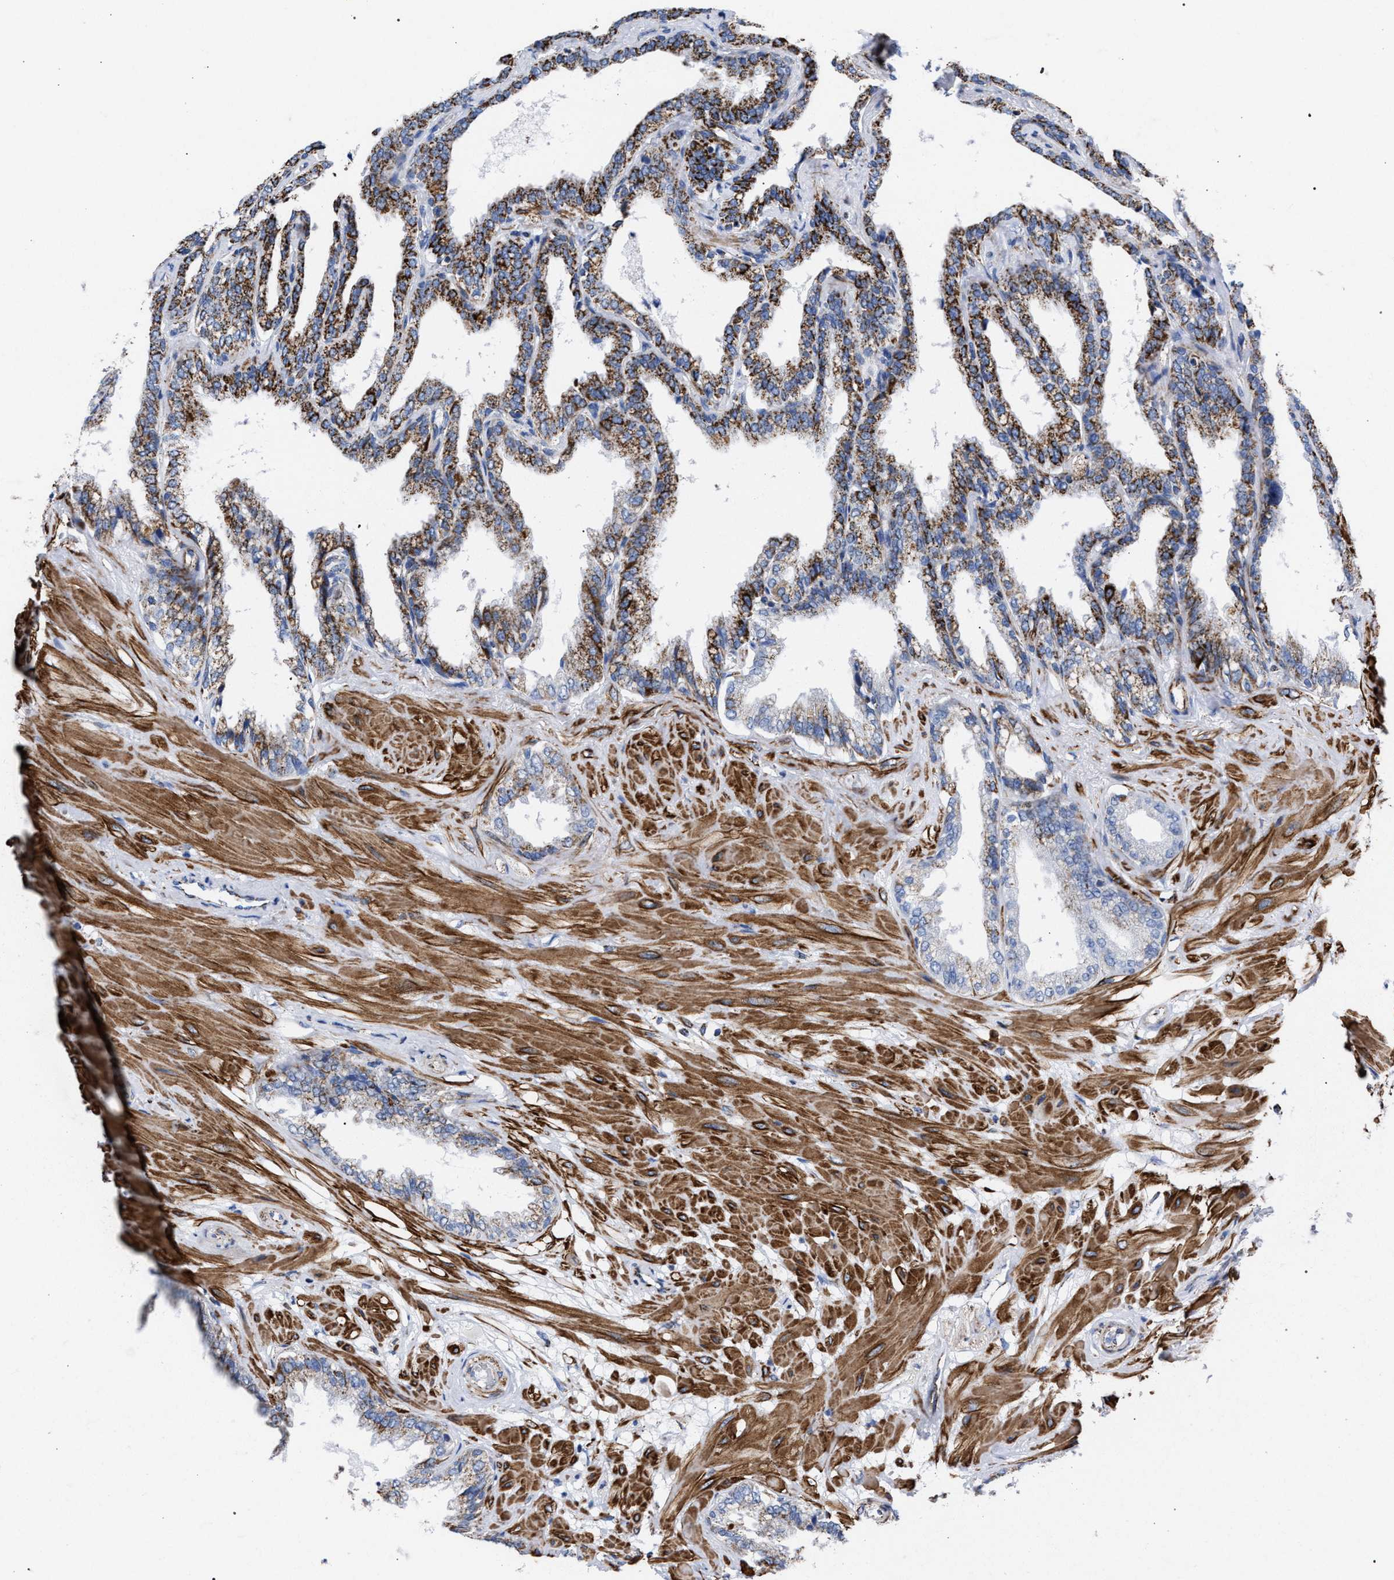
{"staining": {"intensity": "moderate", "quantity": "25%-75%", "location": "cytoplasmic/membranous"}, "tissue": "seminal vesicle", "cell_type": "Glandular cells", "image_type": "normal", "snomed": [{"axis": "morphology", "description": "Normal tissue, NOS"}, {"axis": "topography", "description": "Seminal veicle"}], "caption": "Protein positivity by IHC reveals moderate cytoplasmic/membranous expression in approximately 25%-75% of glandular cells in benign seminal vesicle. (Stains: DAB (3,3'-diaminobenzidine) in brown, nuclei in blue, Microscopy: brightfield microscopy at high magnification).", "gene": "ACADS", "patient": {"sex": "male", "age": 46}}